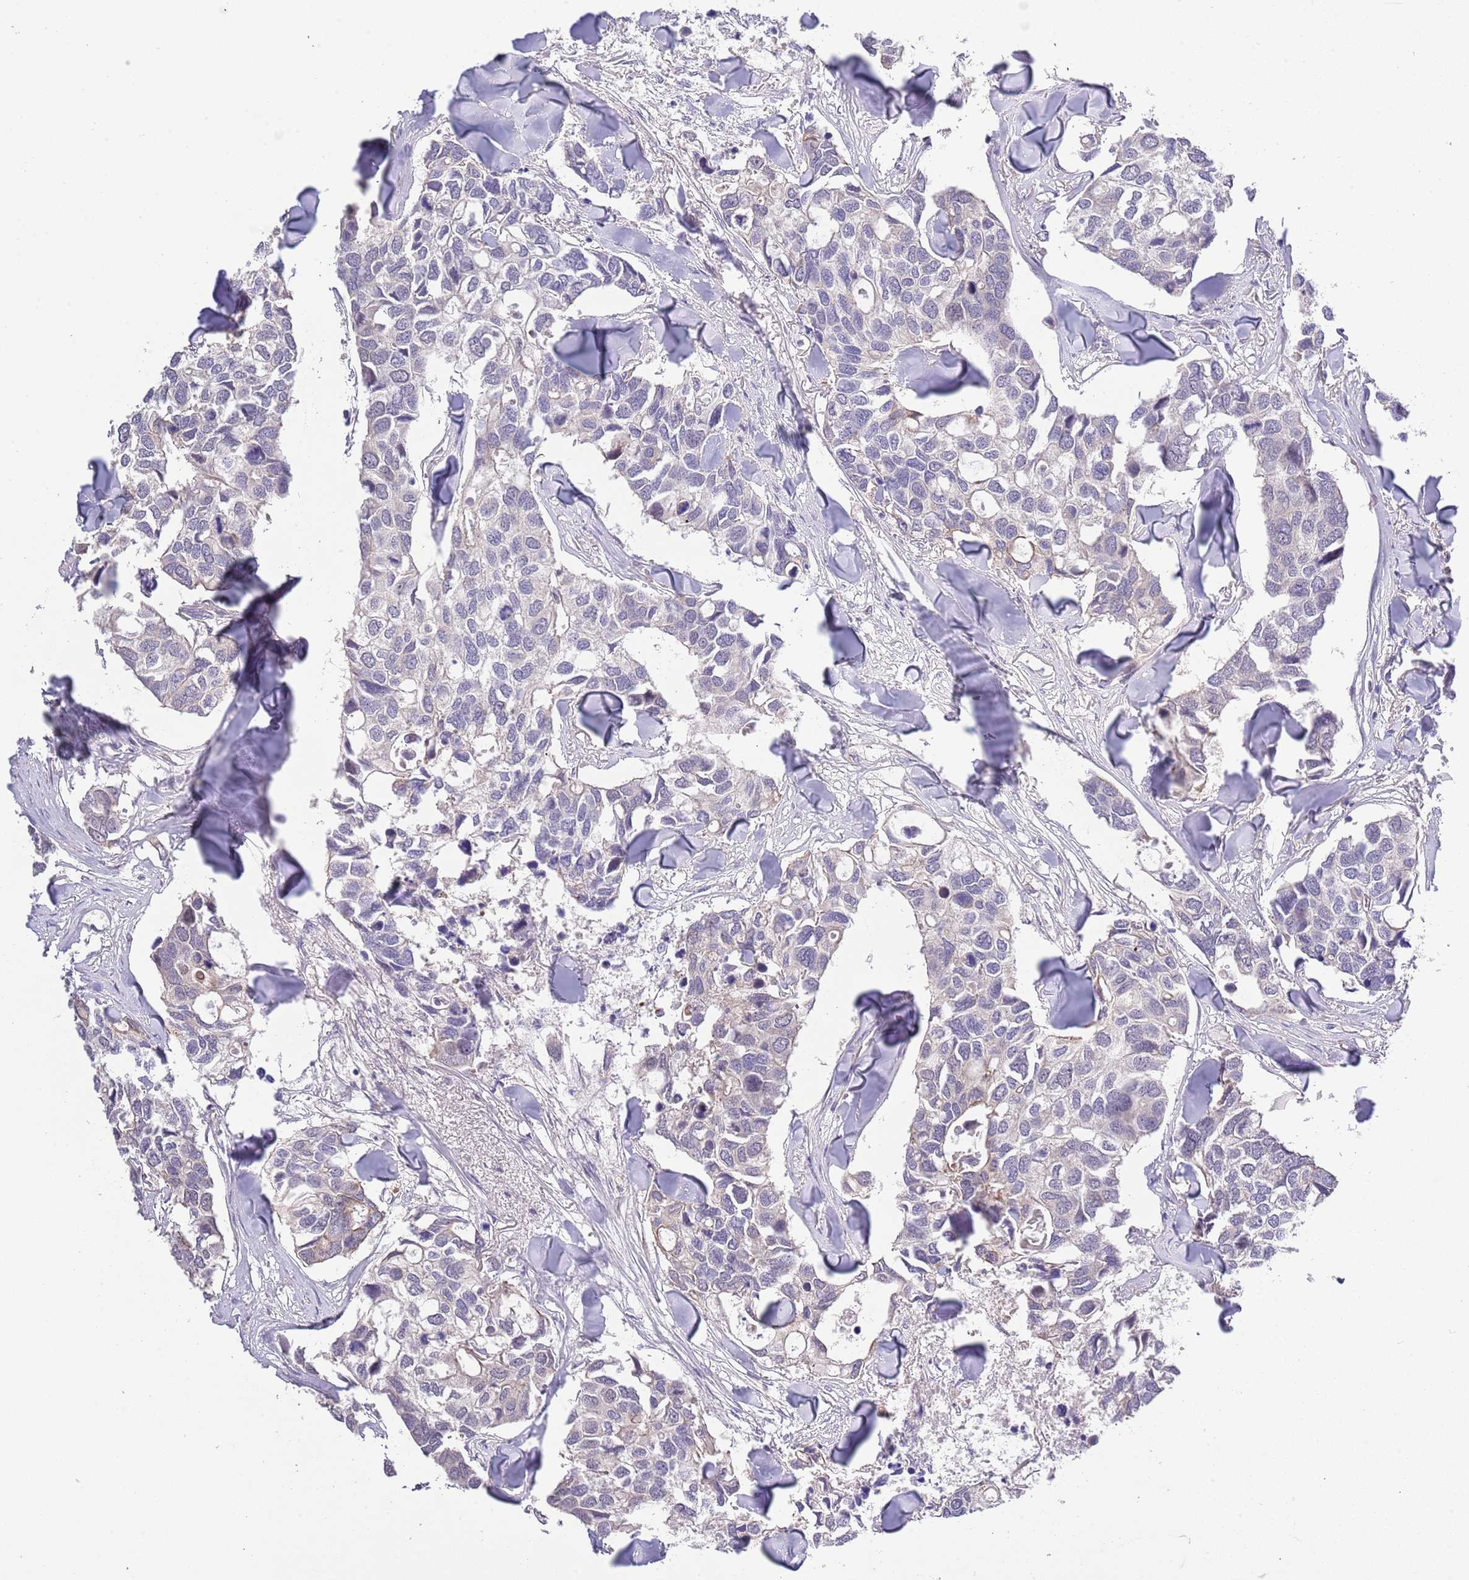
{"staining": {"intensity": "negative", "quantity": "none", "location": "none"}, "tissue": "breast cancer", "cell_type": "Tumor cells", "image_type": "cancer", "snomed": [{"axis": "morphology", "description": "Duct carcinoma"}, {"axis": "topography", "description": "Breast"}], "caption": "This is an IHC photomicrograph of human breast cancer (invasive ductal carcinoma). There is no positivity in tumor cells.", "gene": "LIPJ", "patient": {"sex": "female", "age": 83}}